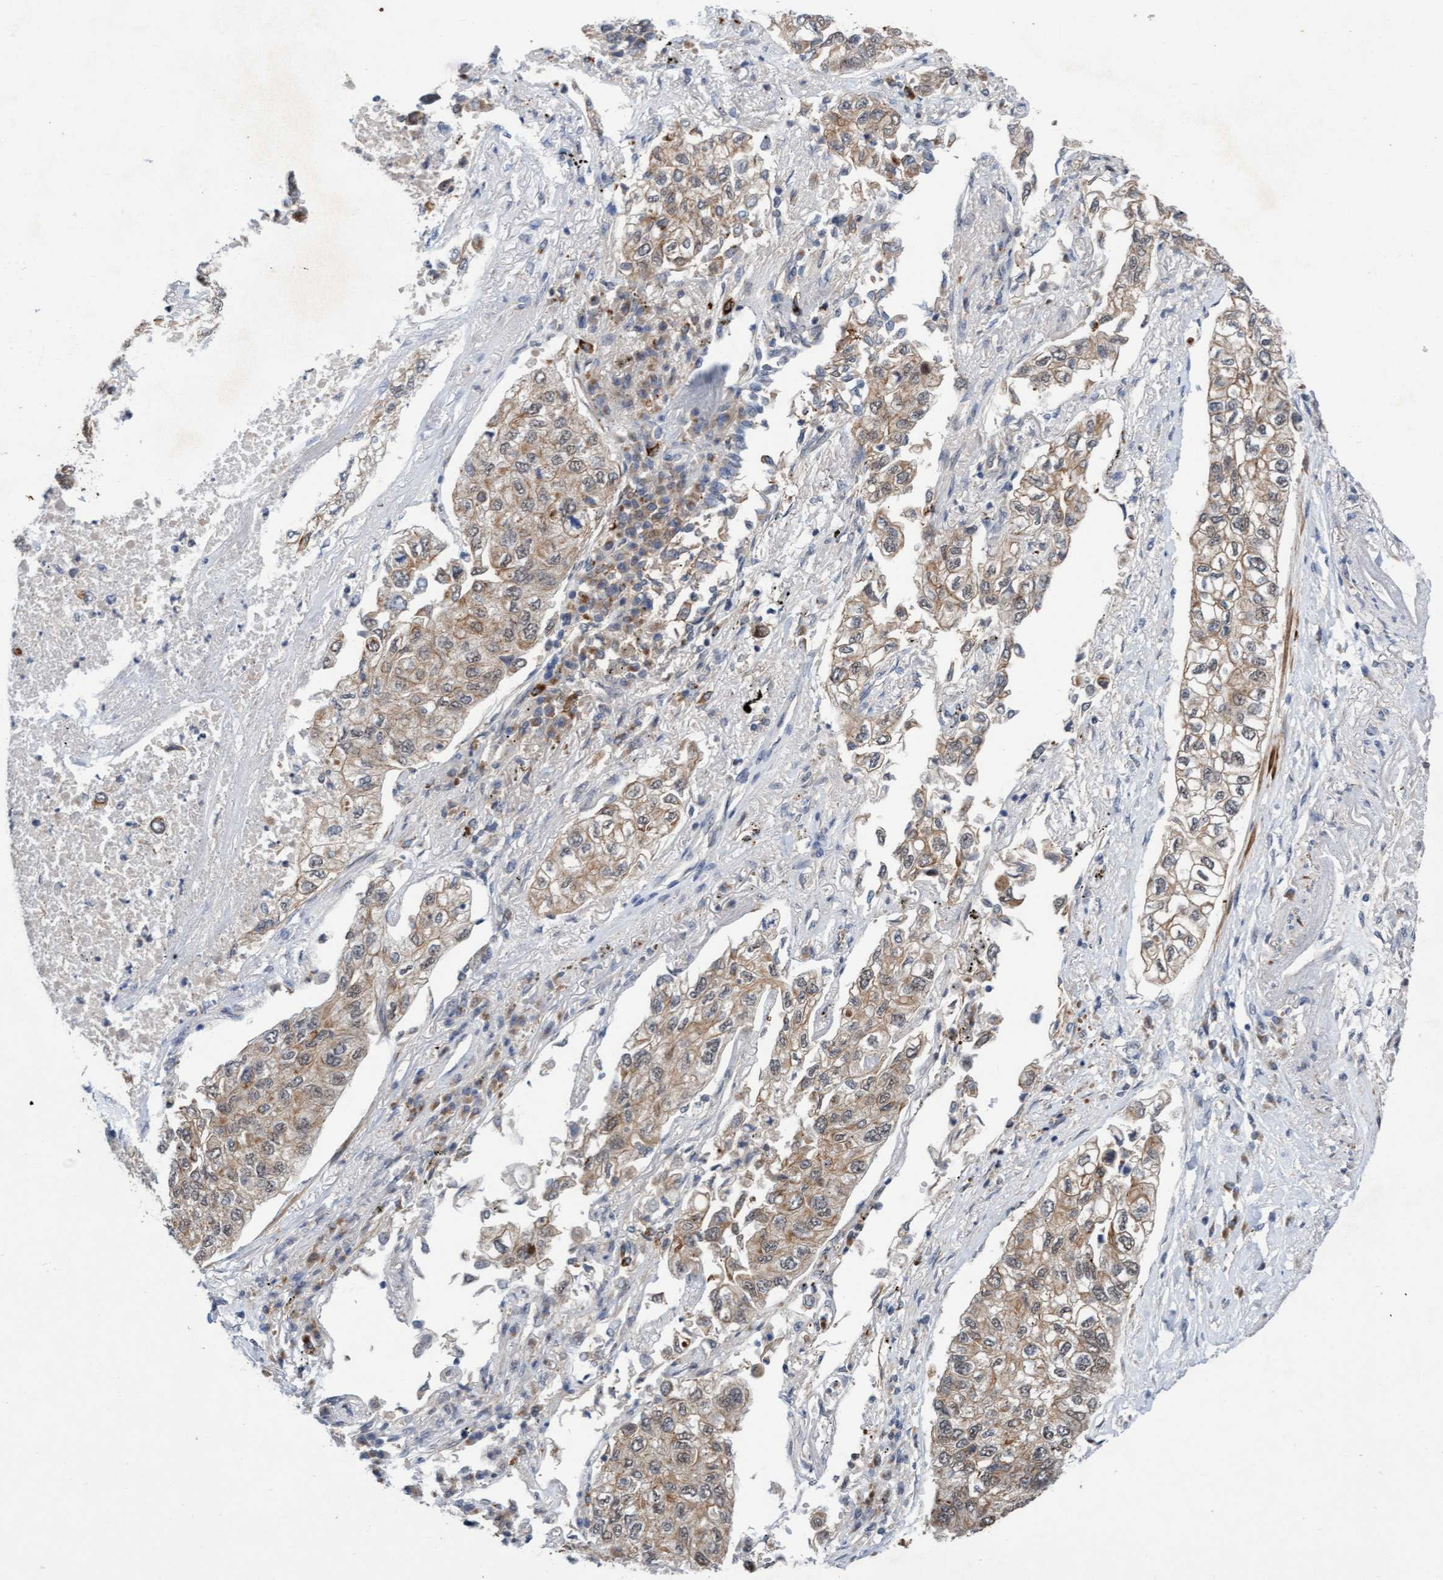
{"staining": {"intensity": "weak", "quantity": "25%-75%", "location": "cytoplasmic/membranous"}, "tissue": "lung cancer", "cell_type": "Tumor cells", "image_type": "cancer", "snomed": [{"axis": "morphology", "description": "Inflammation, NOS"}, {"axis": "morphology", "description": "Adenocarcinoma, NOS"}, {"axis": "topography", "description": "Lung"}], "caption": "Immunohistochemistry (IHC) (DAB (3,3'-diaminobenzidine)) staining of lung cancer exhibits weak cytoplasmic/membranous protein staining in about 25%-75% of tumor cells.", "gene": "RAP1GAP2", "patient": {"sex": "male", "age": 63}}